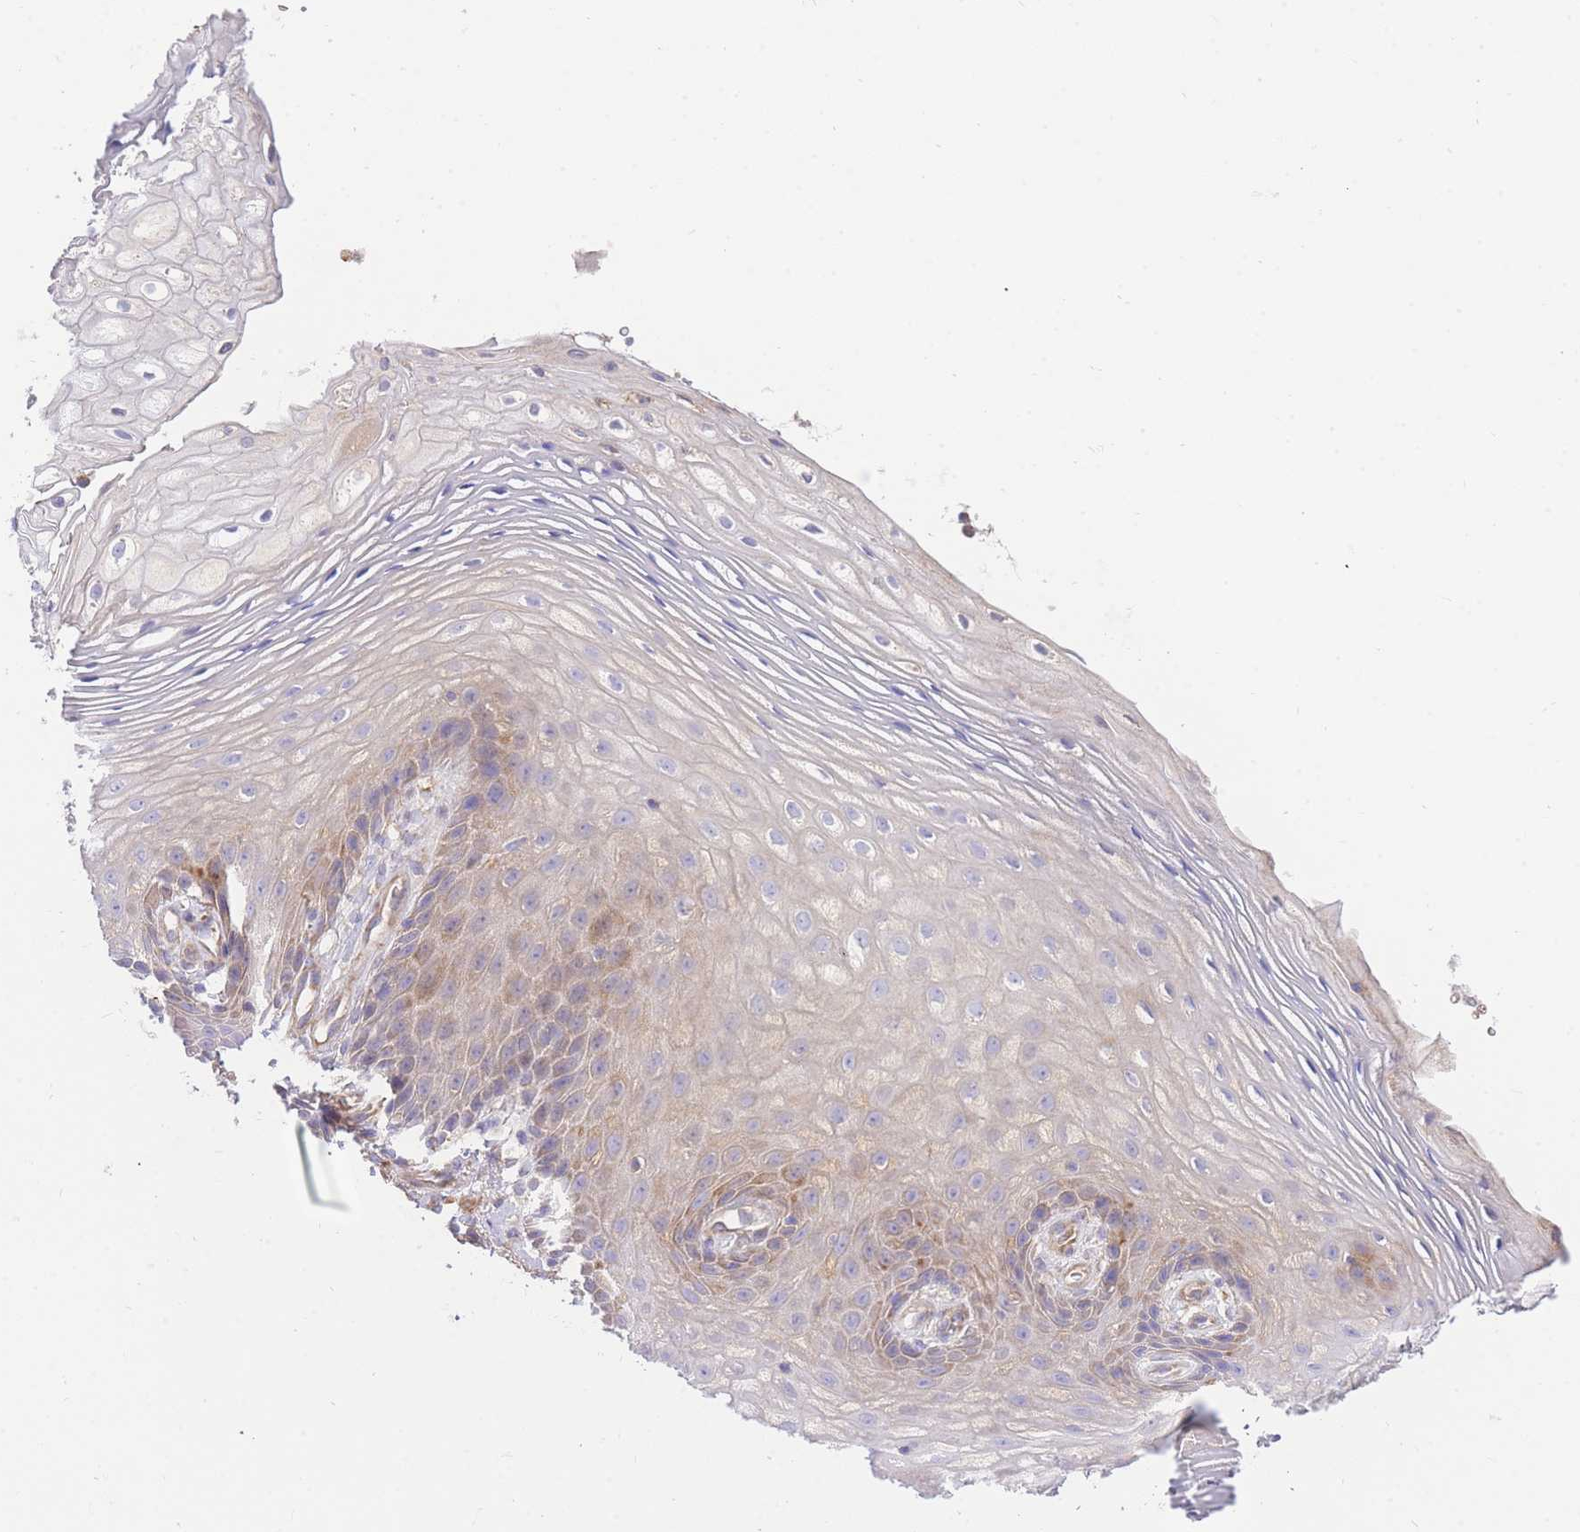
{"staining": {"intensity": "weak", "quantity": "<25%", "location": "cytoplasmic/membranous"}, "tissue": "vagina", "cell_type": "Squamous epithelial cells", "image_type": "normal", "snomed": [{"axis": "morphology", "description": "Normal tissue, NOS"}, {"axis": "topography", "description": "Vagina"}], "caption": "This is an IHC histopathology image of normal vagina. There is no staining in squamous epithelial cells.", "gene": "INSYN2B", "patient": {"sex": "female", "age": 60}}